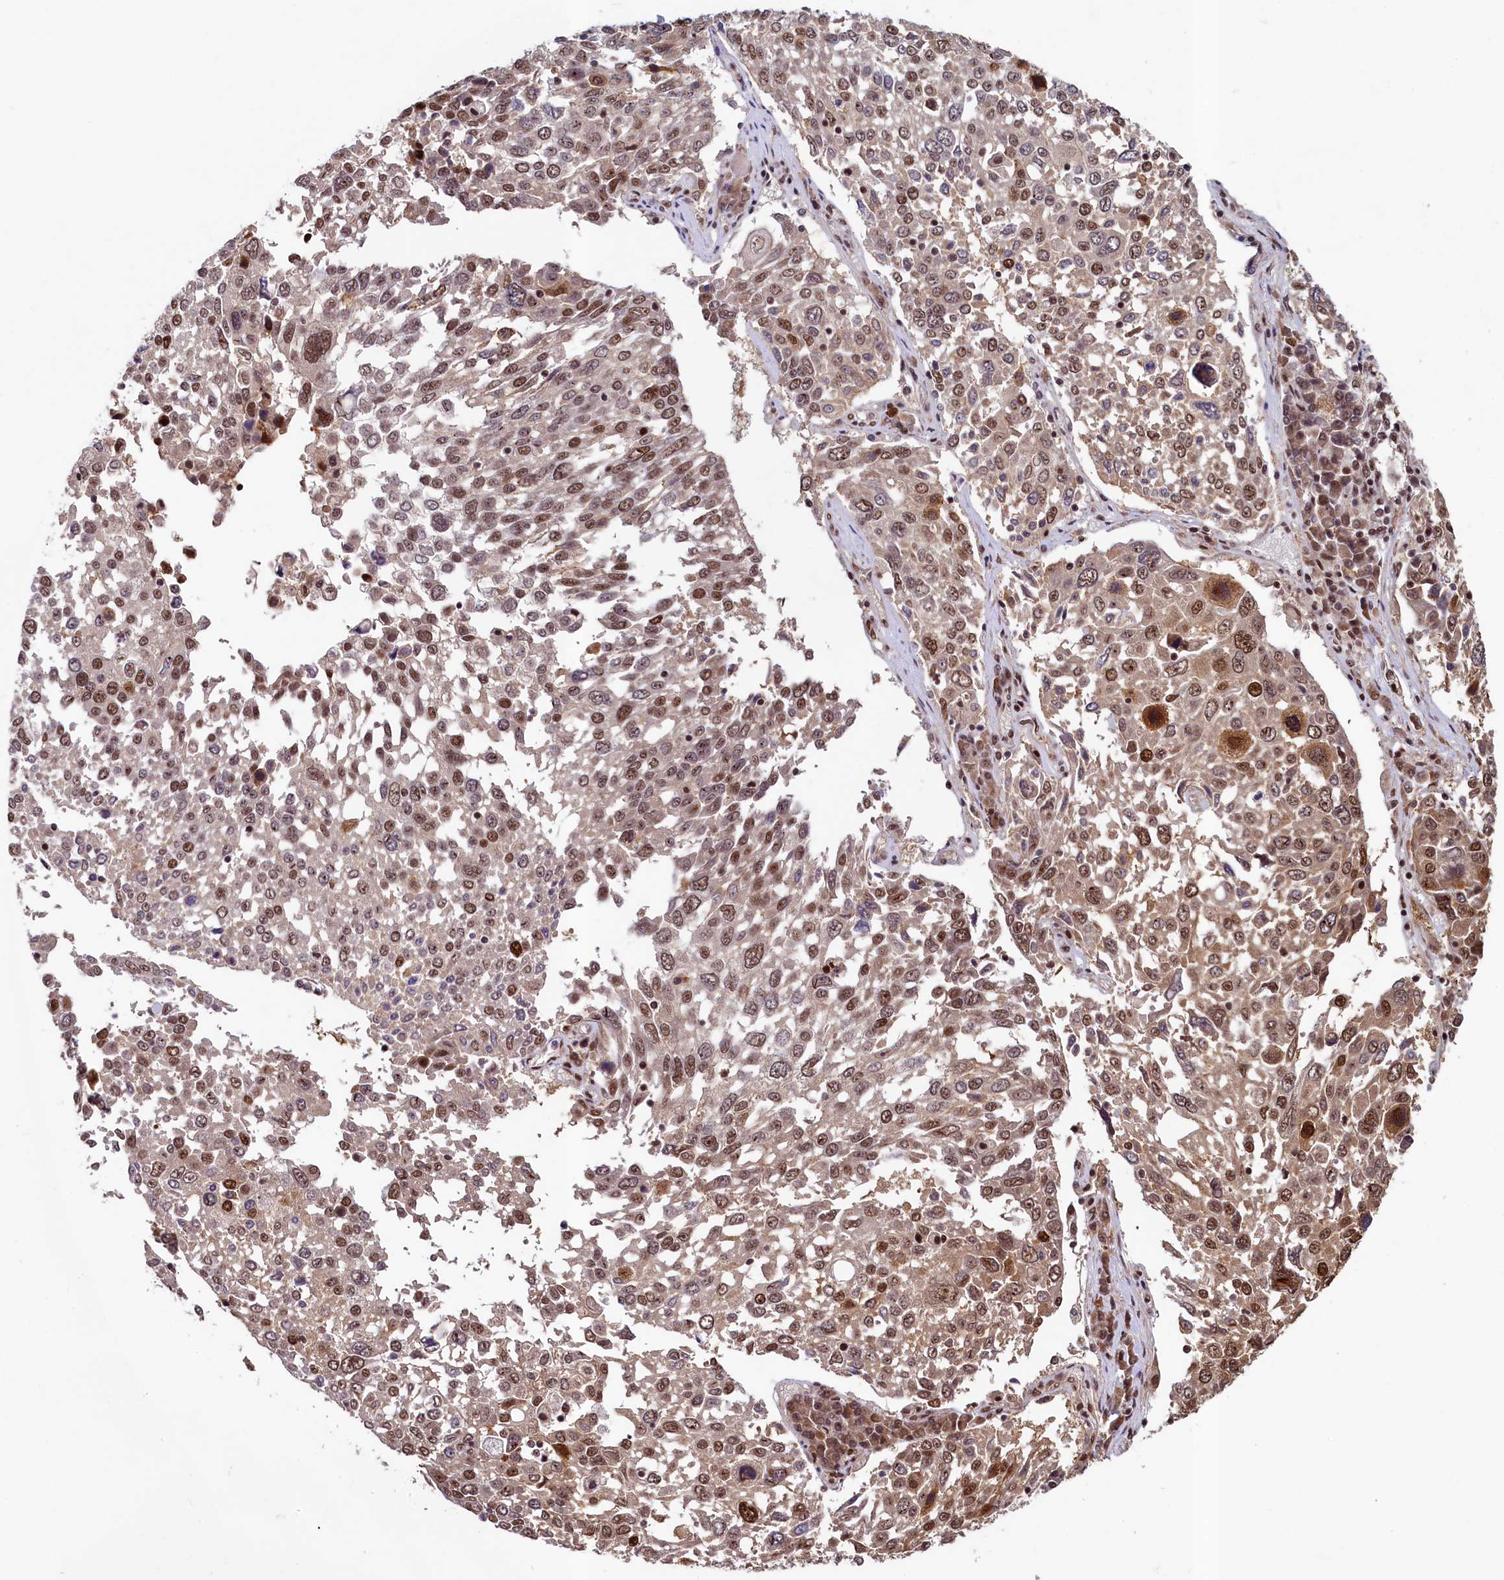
{"staining": {"intensity": "moderate", "quantity": ">75%", "location": "nuclear"}, "tissue": "lung cancer", "cell_type": "Tumor cells", "image_type": "cancer", "snomed": [{"axis": "morphology", "description": "Squamous cell carcinoma, NOS"}, {"axis": "topography", "description": "Lung"}], "caption": "Immunohistochemistry of squamous cell carcinoma (lung) reveals medium levels of moderate nuclear expression in approximately >75% of tumor cells.", "gene": "LEO1", "patient": {"sex": "male", "age": 65}}